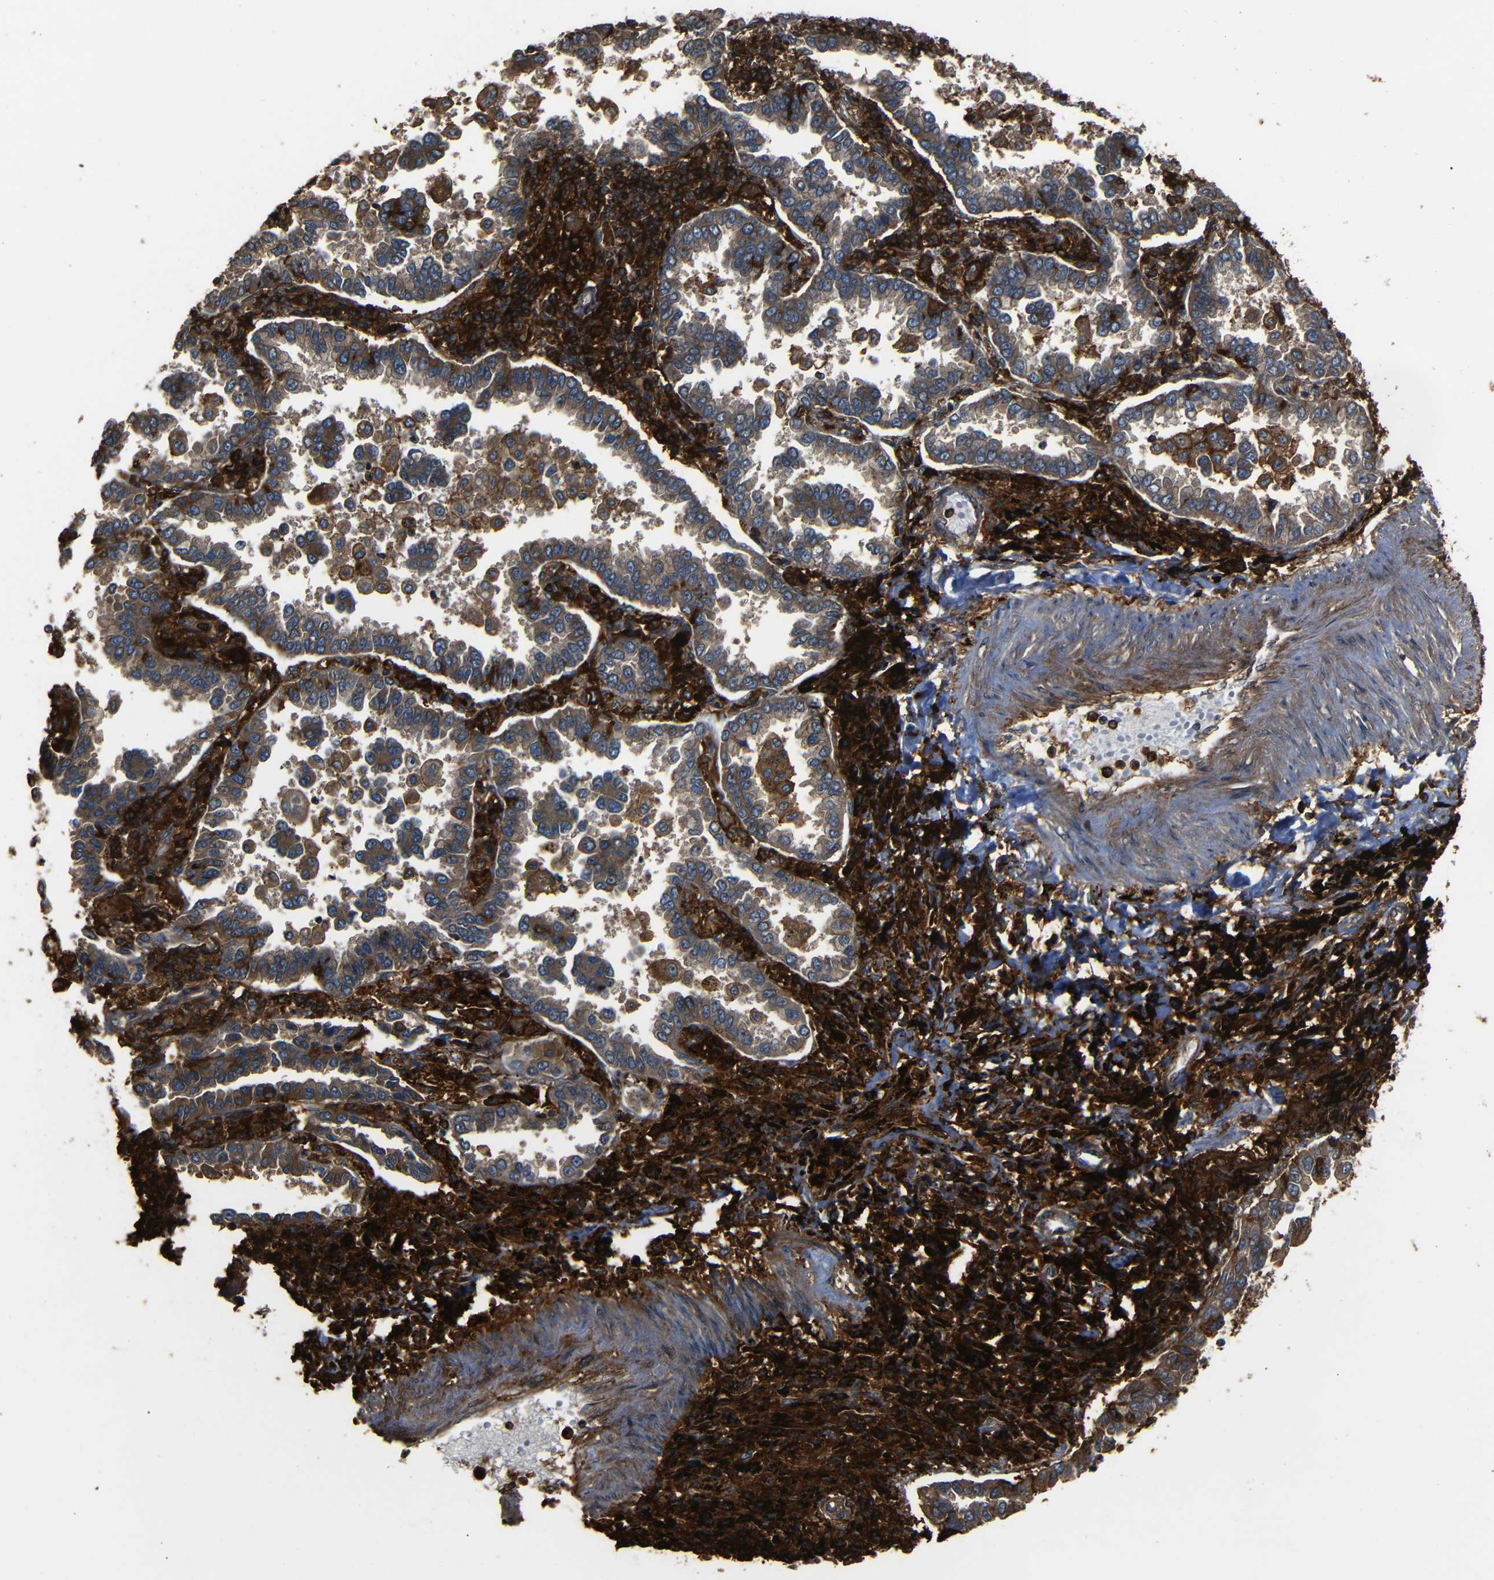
{"staining": {"intensity": "moderate", "quantity": ">75%", "location": "cytoplasmic/membranous"}, "tissue": "lung cancer", "cell_type": "Tumor cells", "image_type": "cancer", "snomed": [{"axis": "morphology", "description": "Normal tissue, NOS"}, {"axis": "morphology", "description": "Adenocarcinoma, NOS"}, {"axis": "topography", "description": "Lung"}], "caption": "Protein expression analysis of human lung cancer (adenocarcinoma) reveals moderate cytoplasmic/membranous positivity in approximately >75% of tumor cells.", "gene": "ADGRE5", "patient": {"sex": "male", "age": 59}}